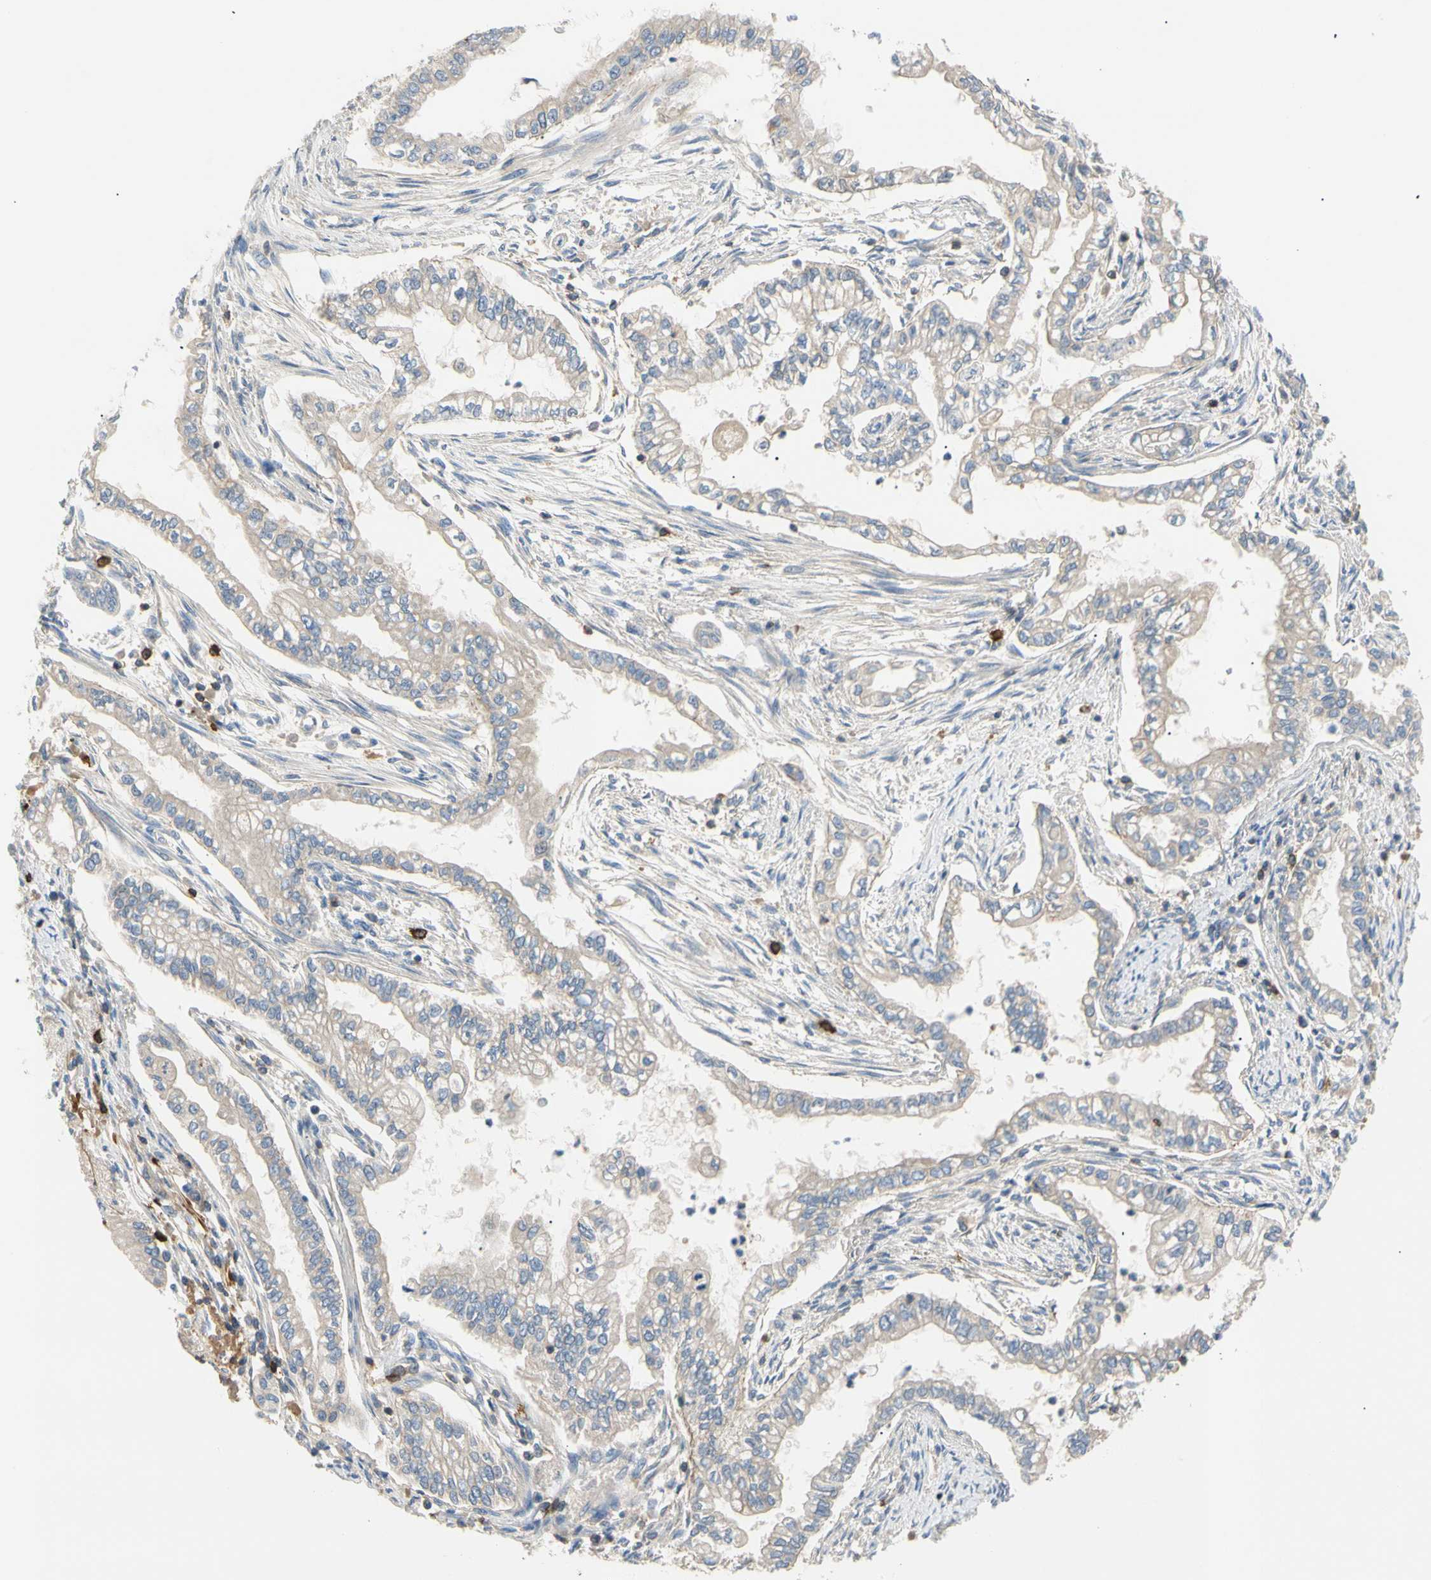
{"staining": {"intensity": "weak", "quantity": ">75%", "location": "cytoplasmic/membranous"}, "tissue": "pancreatic cancer", "cell_type": "Tumor cells", "image_type": "cancer", "snomed": [{"axis": "morphology", "description": "Normal tissue, NOS"}, {"axis": "topography", "description": "Pancreas"}], "caption": "DAB immunohistochemical staining of human pancreatic cancer displays weak cytoplasmic/membranous protein positivity in about >75% of tumor cells. (DAB IHC with brightfield microscopy, high magnification).", "gene": "TNFRSF18", "patient": {"sex": "male", "age": 42}}